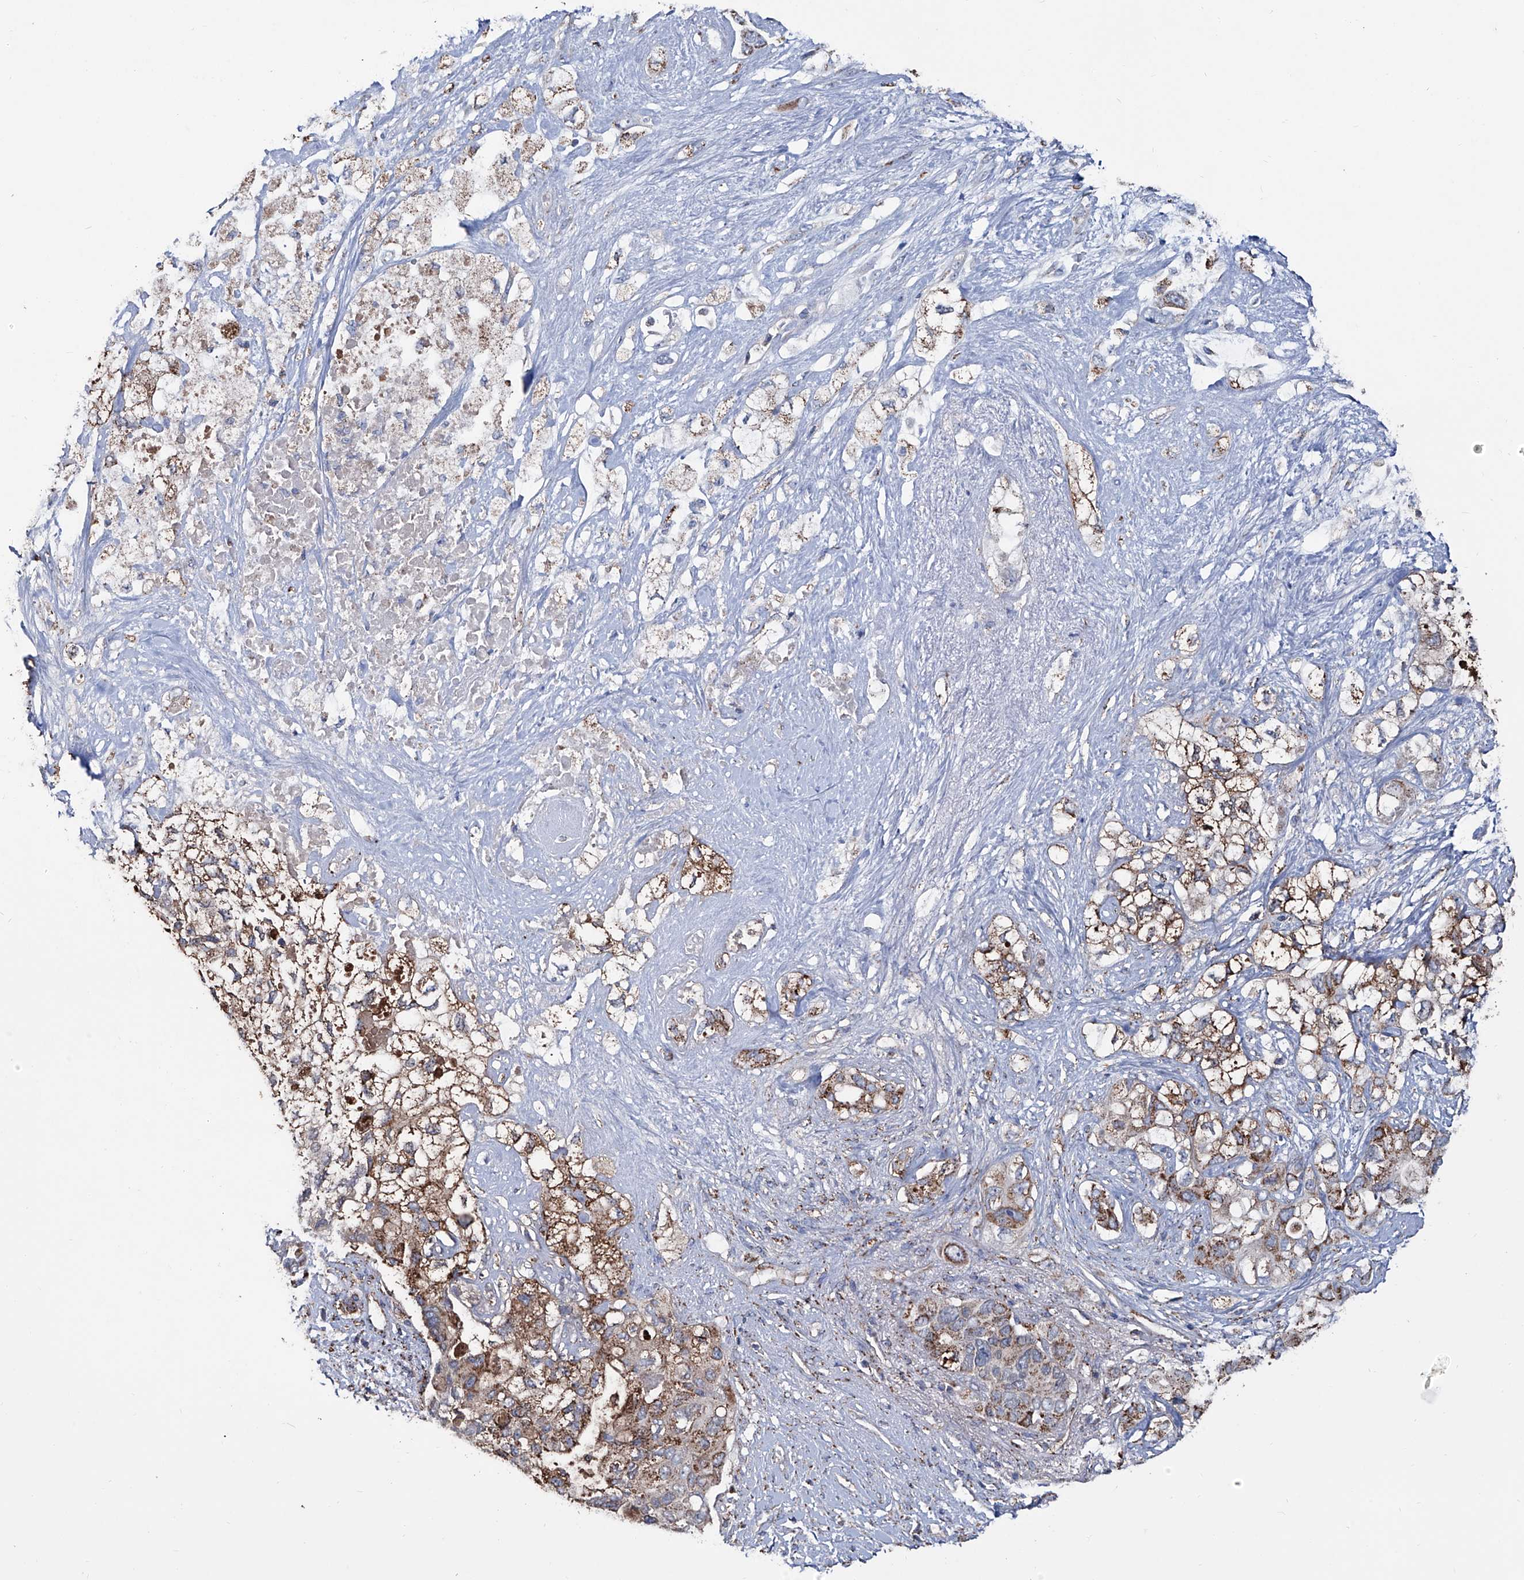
{"staining": {"intensity": "moderate", "quantity": ">75%", "location": "cytoplasmic/membranous"}, "tissue": "pancreatic cancer", "cell_type": "Tumor cells", "image_type": "cancer", "snomed": [{"axis": "morphology", "description": "Adenocarcinoma, NOS"}, {"axis": "topography", "description": "Pancreas"}], "caption": "Human adenocarcinoma (pancreatic) stained with a brown dye displays moderate cytoplasmic/membranous positive staining in about >75% of tumor cells.", "gene": "NHS", "patient": {"sex": "female", "age": 56}}